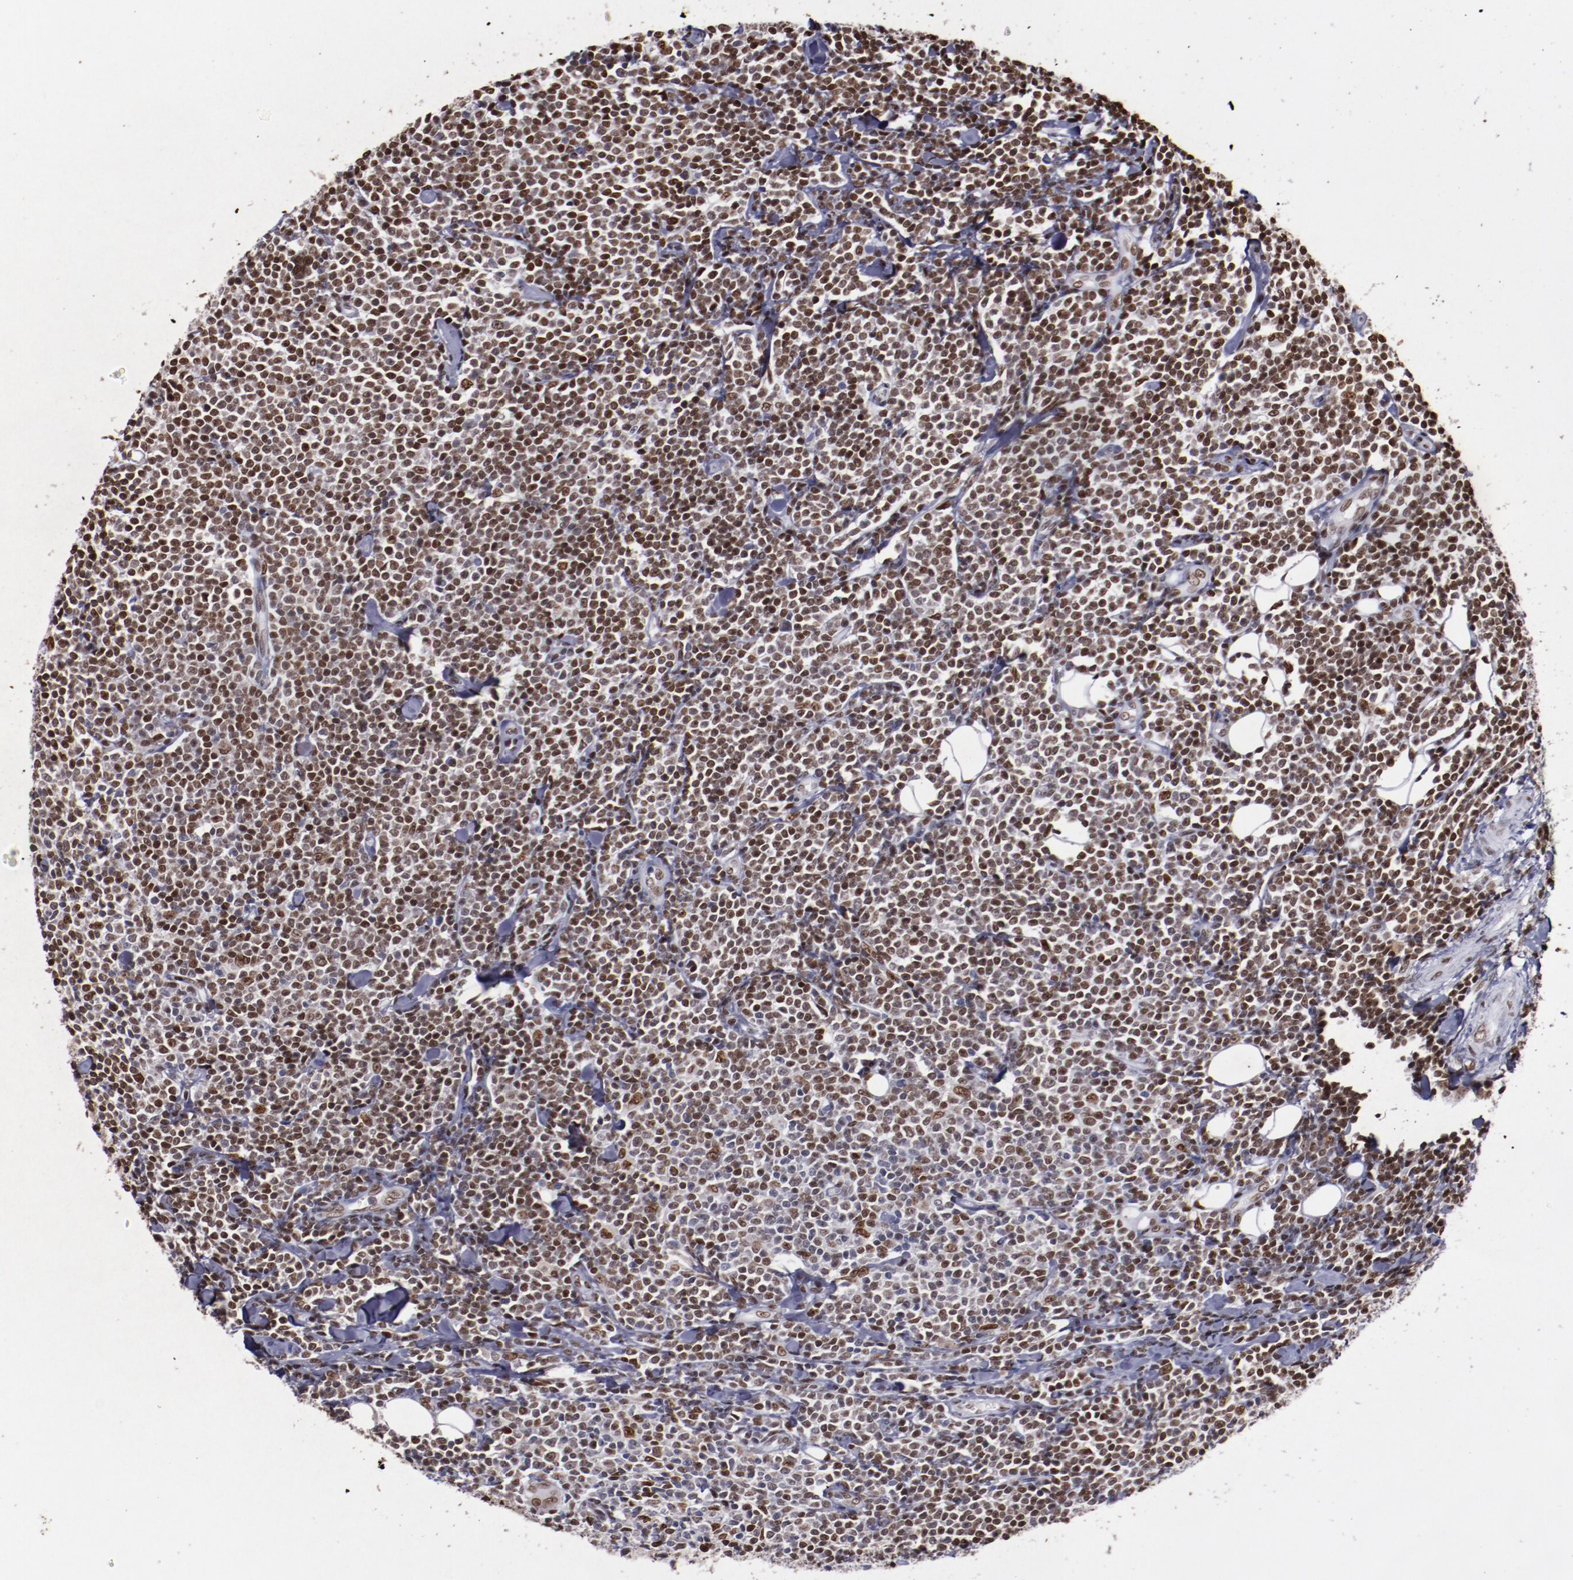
{"staining": {"intensity": "moderate", "quantity": ">75%", "location": "nuclear"}, "tissue": "lymphoma", "cell_type": "Tumor cells", "image_type": "cancer", "snomed": [{"axis": "morphology", "description": "Malignant lymphoma, non-Hodgkin's type, Low grade"}, {"axis": "topography", "description": "Soft tissue"}], "caption": "Protein positivity by IHC displays moderate nuclear positivity in approximately >75% of tumor cells in low-grade malignant lymphoma, non-Hodgkin's type. The protein is stained brown, and the nuclei are stained in blue (DAB IHC with brightfield microscopy, high magnification).", "gene": "APEX1", "patient": {"sex": "male", "age": 92}}